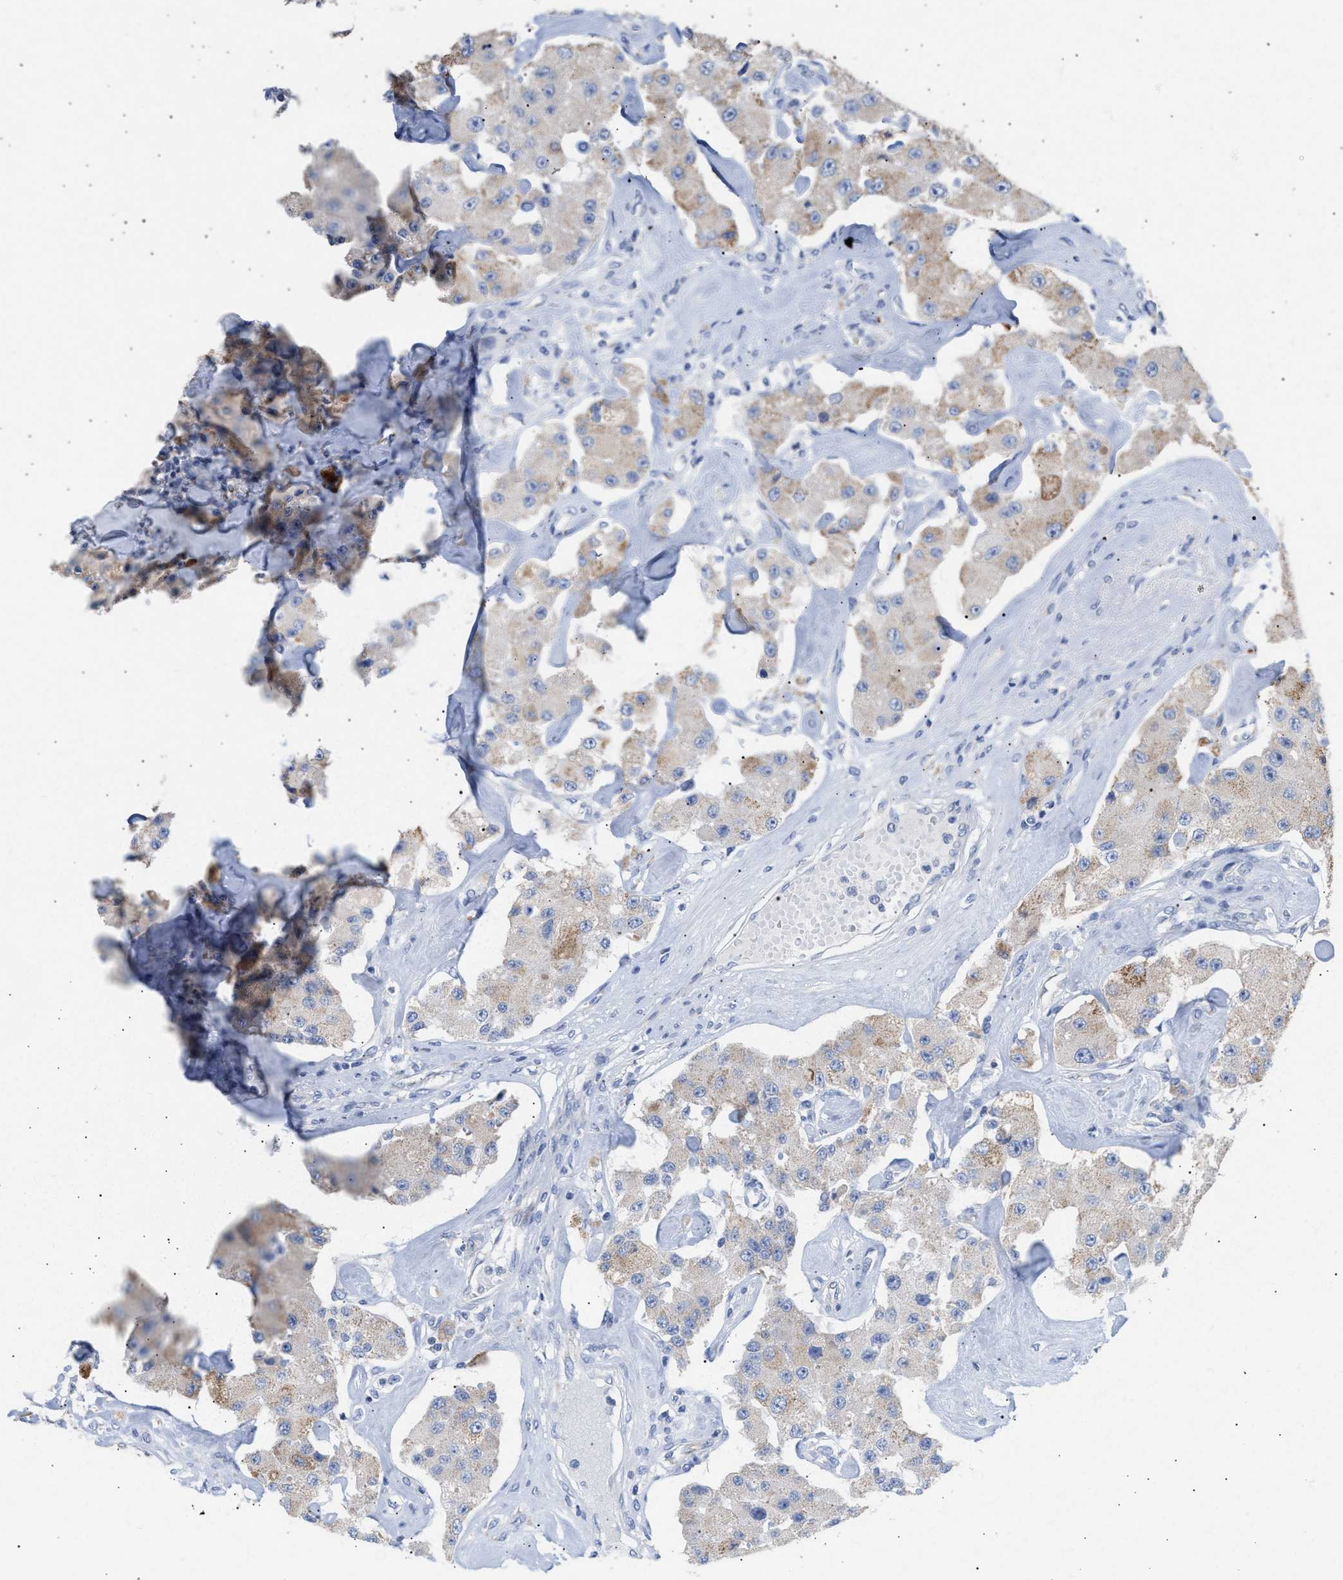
{"staining": {"intensity": "moderate", "quantity": "<25%", "location": "cytoplasmic/membranous"}, "tissue": "carcinoid", "cell_type": "Tumor cells", "image_type": "cancer", "snomed": [{"axis": "morphology", "description": "Carcinoid, malignant, NOS"}, {"axis": "topography", "description": "Pancreas"}], "caption": "This is a micrograph of IHC staining of carcinoid (malignant), which shows moderate staining in the cytoplasmic/membranous of tumor cells.", "gene": "ACOT13", "patient": {"sex": "male", "age": 41}}